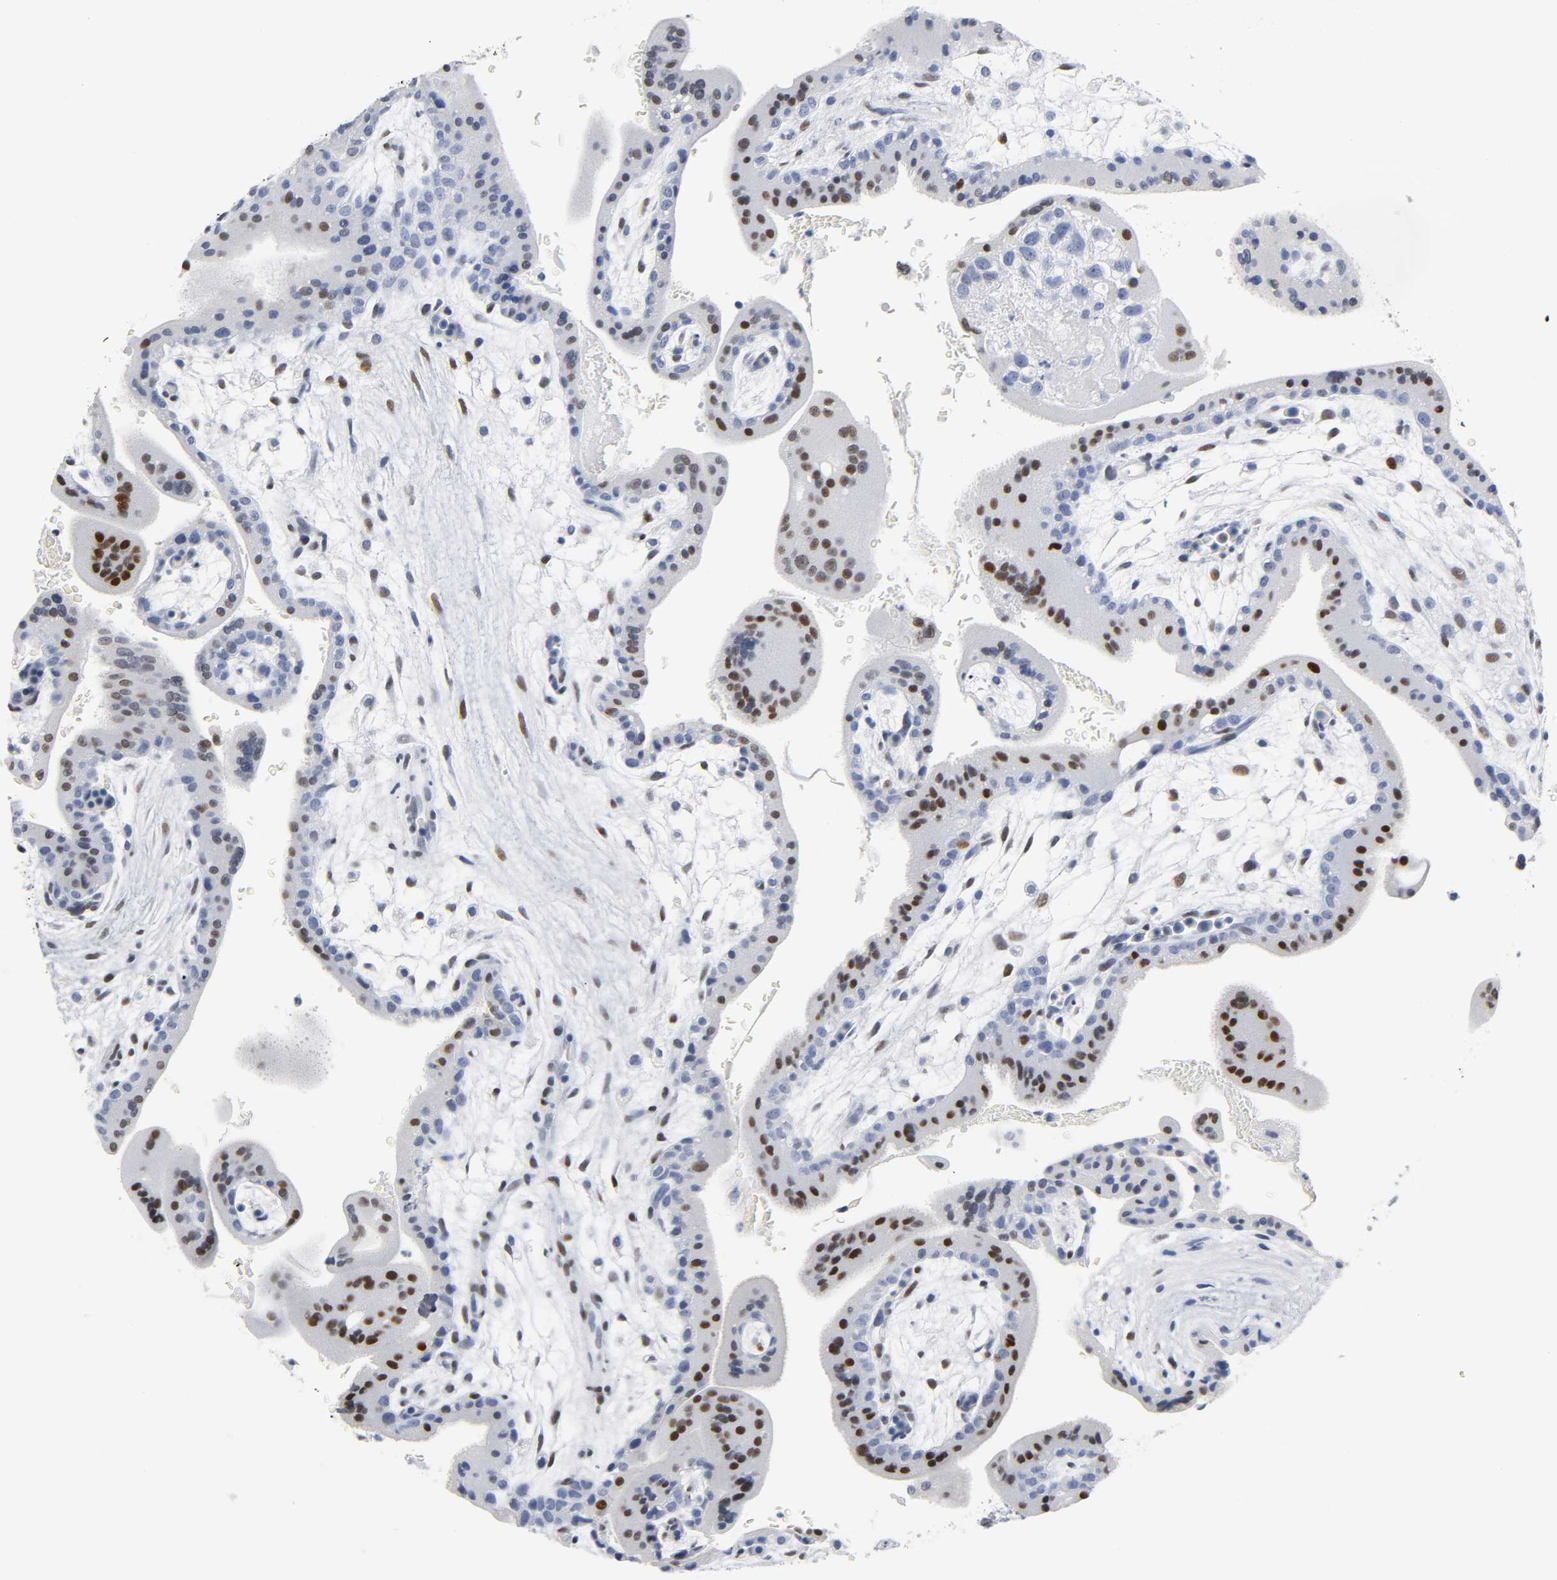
{"staining": {"intensity": "negative", "quantity": "none", "location": "none"}, "tissue": "placenta", "cell_type": "Decidual cells", "image_type": "normal", "snomed": [{"axis": "morphology", "description": "Normal tissue, NOS"}, {"axis": "topography", "description": "Placenta"}], "caption": "Immunohistochemistry image of normal human placenta stained for a protein (brown), which reveals no expression in decidual cells.", "gene": "NAB2", "patient": {"sex": "female", "age": 35}}